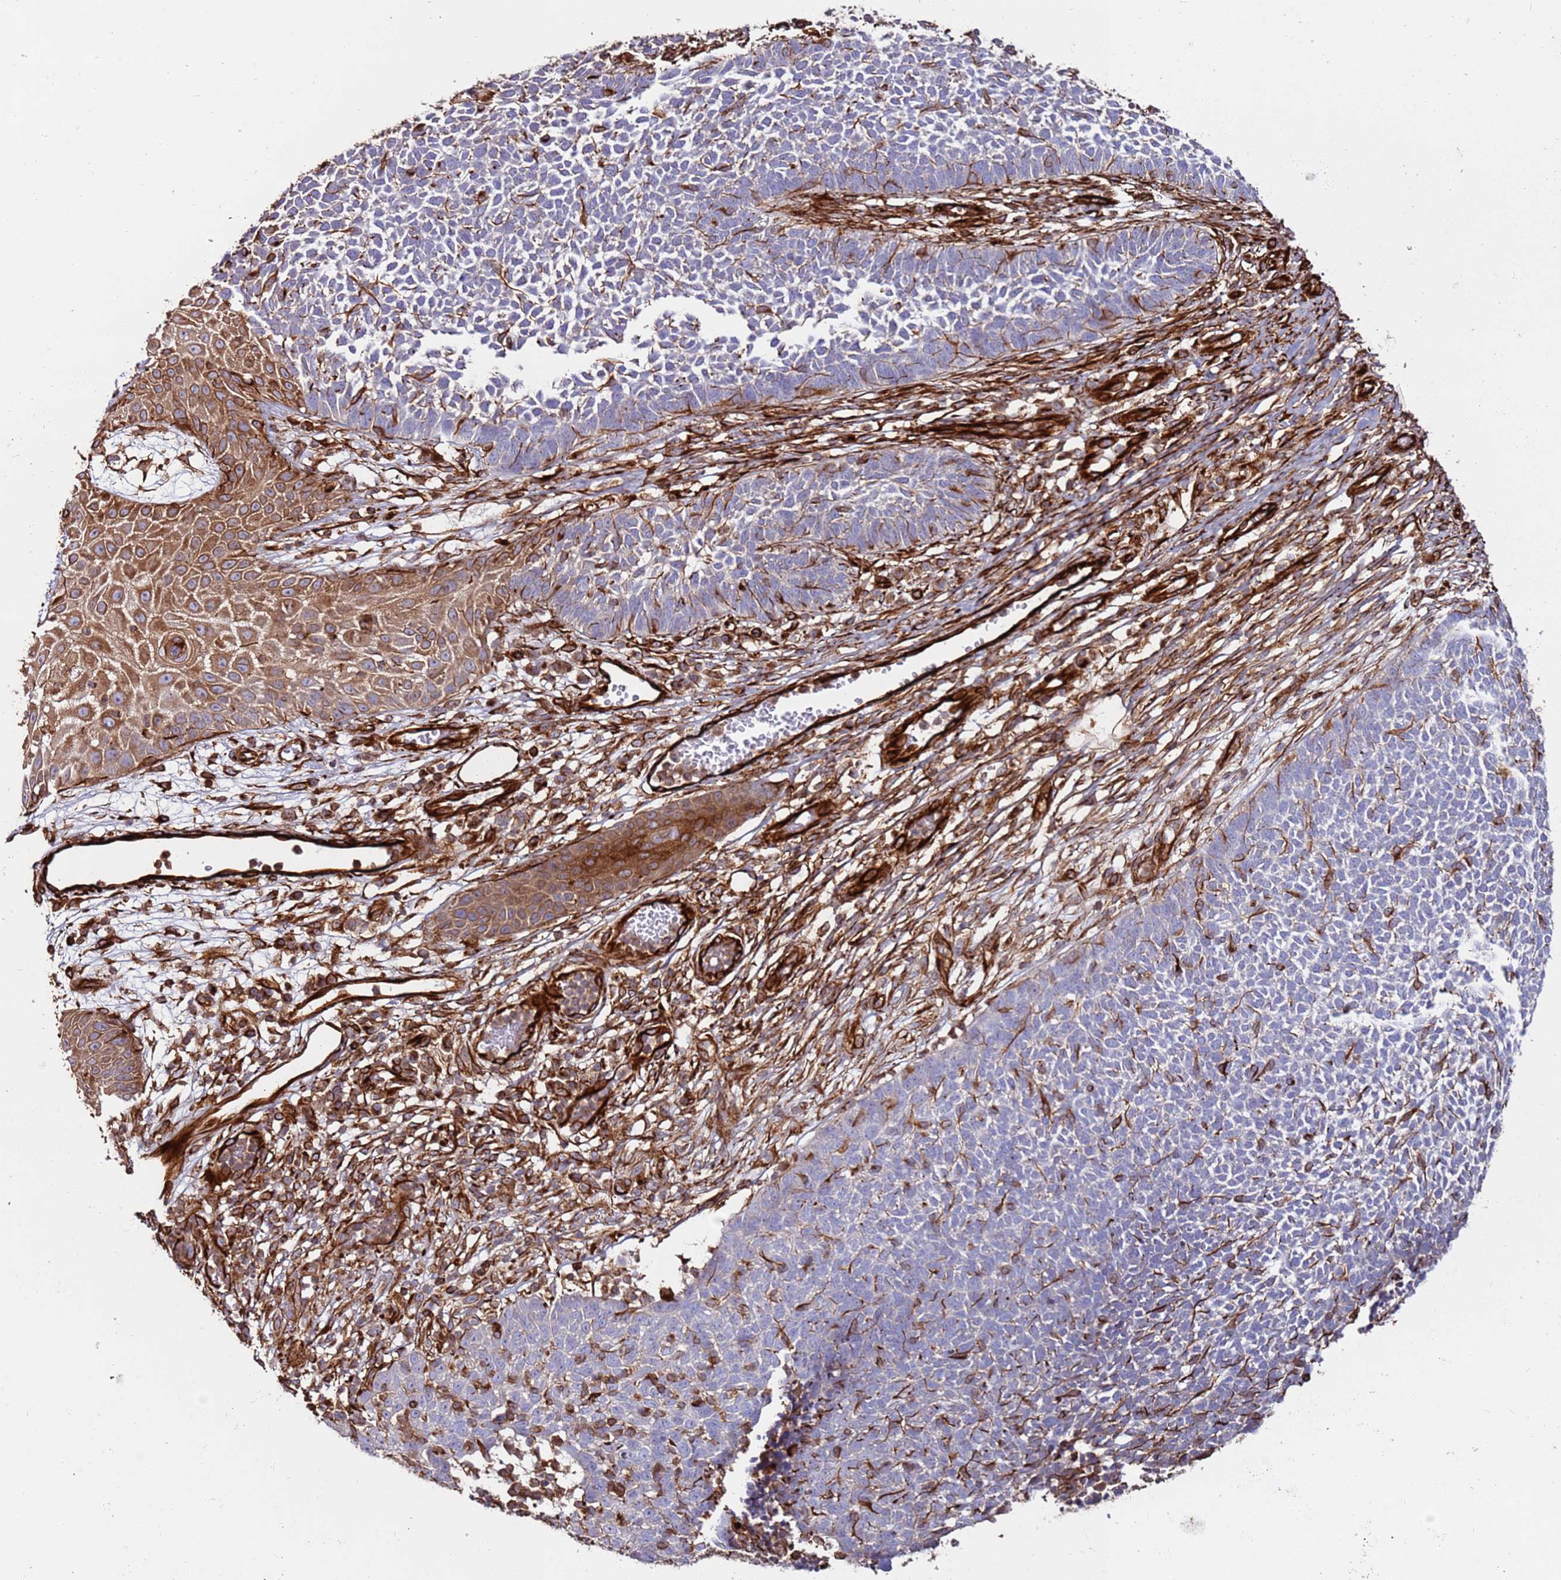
{"staining": {"intensity": "negative", "quantity": "none", "location": "none"}, "tissue": "skin cancer", "cell_type": "Tumor cells", "image_type": "cancer", "snomed": [{"axis": "morphology", "description": "Basal cell carcinoma"}, {"axis": "topography", "description": "Skin"}], "caption": "DAB immunohistochemical staining of human skin cancer demonstrates no significant positivity in tumor cells. The staining is performed using DAB brown chromogen with nuclei counter-stained in using hematoxylin.", "gene": "MRGPRE", "patient": {"sex": "female", "age": 84}}